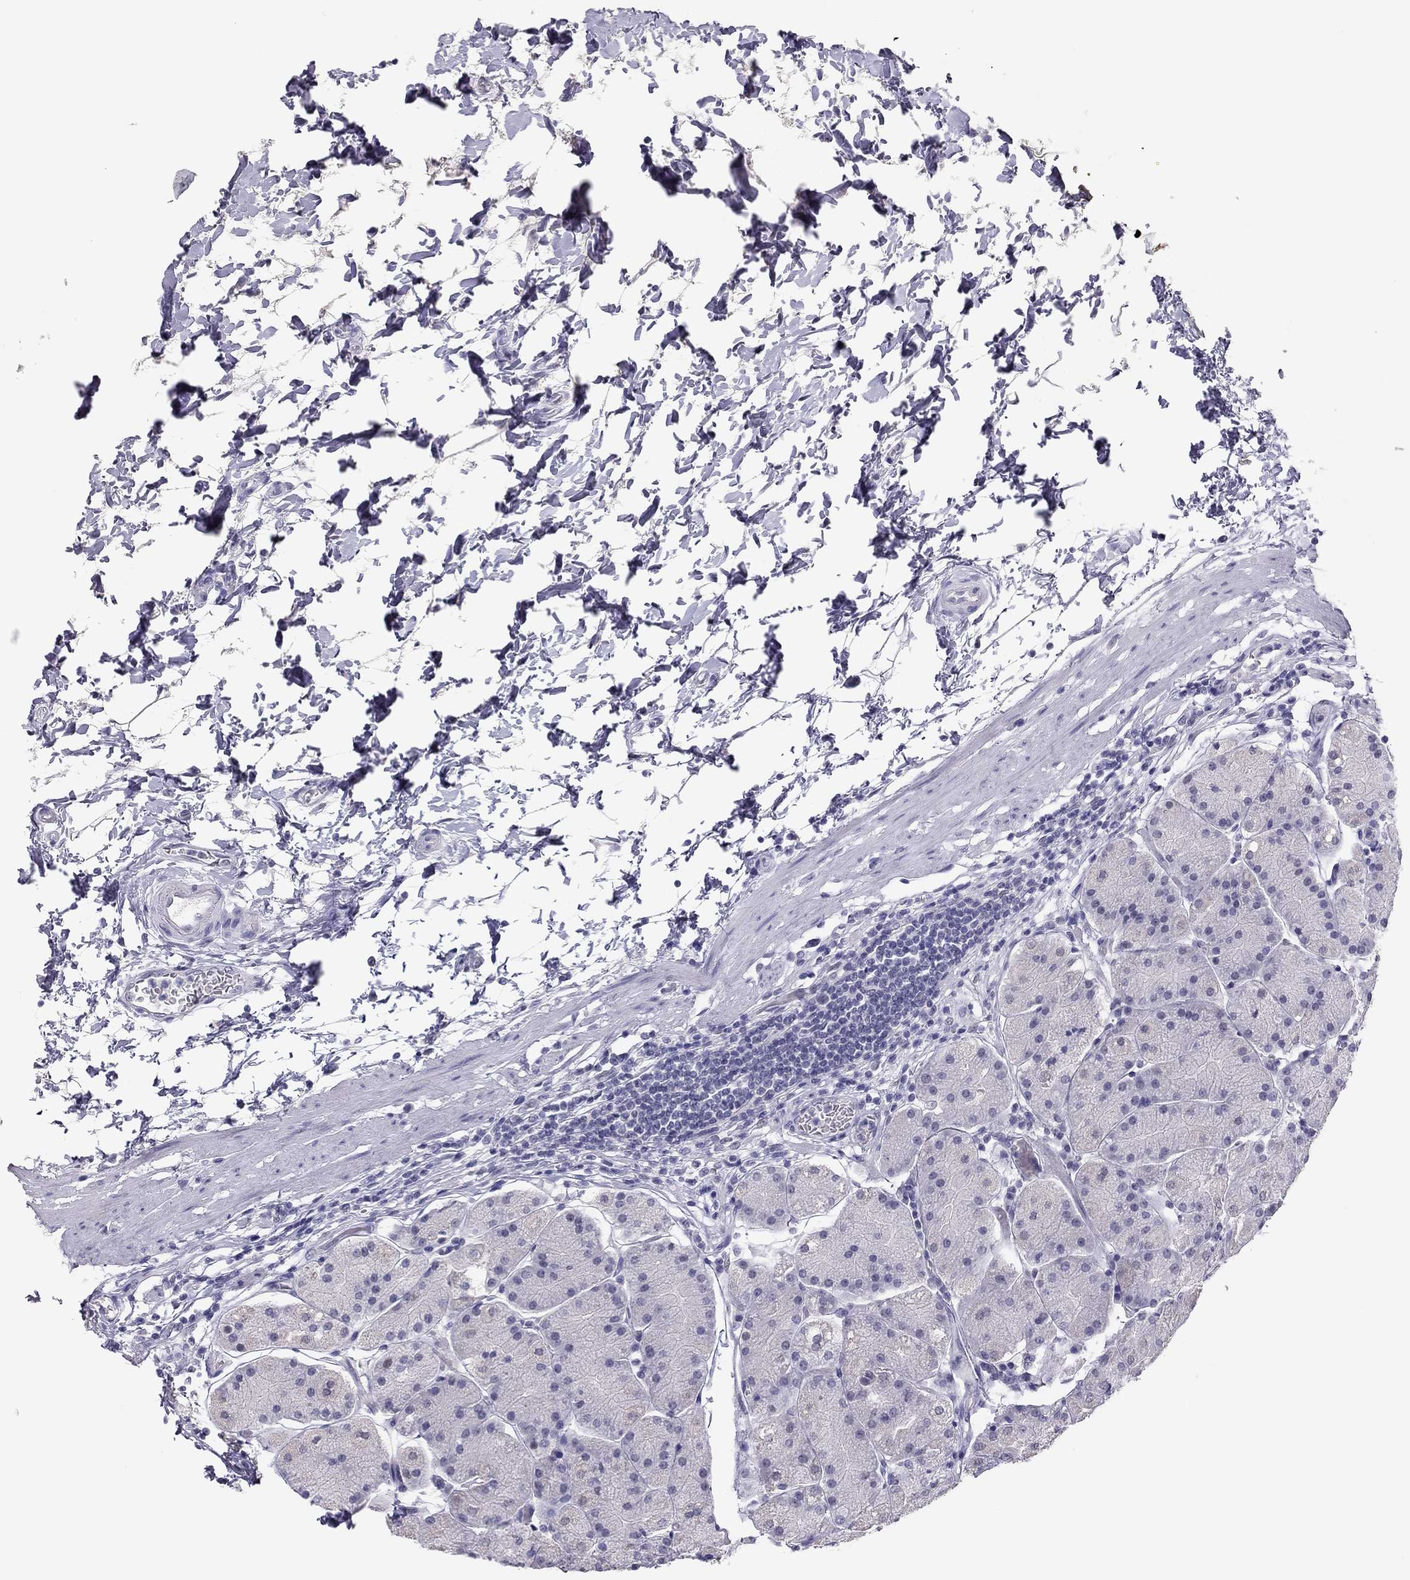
{"staining": {"intensity": "negative", "quantity": "none", "location": "none"}, "tissue": "stomach", "cell_type": "Glandular cells", "image_type": "normal", "snomed": [{"axis": "morphology", "description": "Normal tissue, NOS"}, {"axis": "topography", "description": "Stomach"}], "caption": "This image is of normal stomach stained with IHC to label a protein in brown with the nuclei are counter-stained blue. There is no positivity in glandular cells.", "gene": "PHOX2A", "patient": {"sex": "male", "age": 54}}